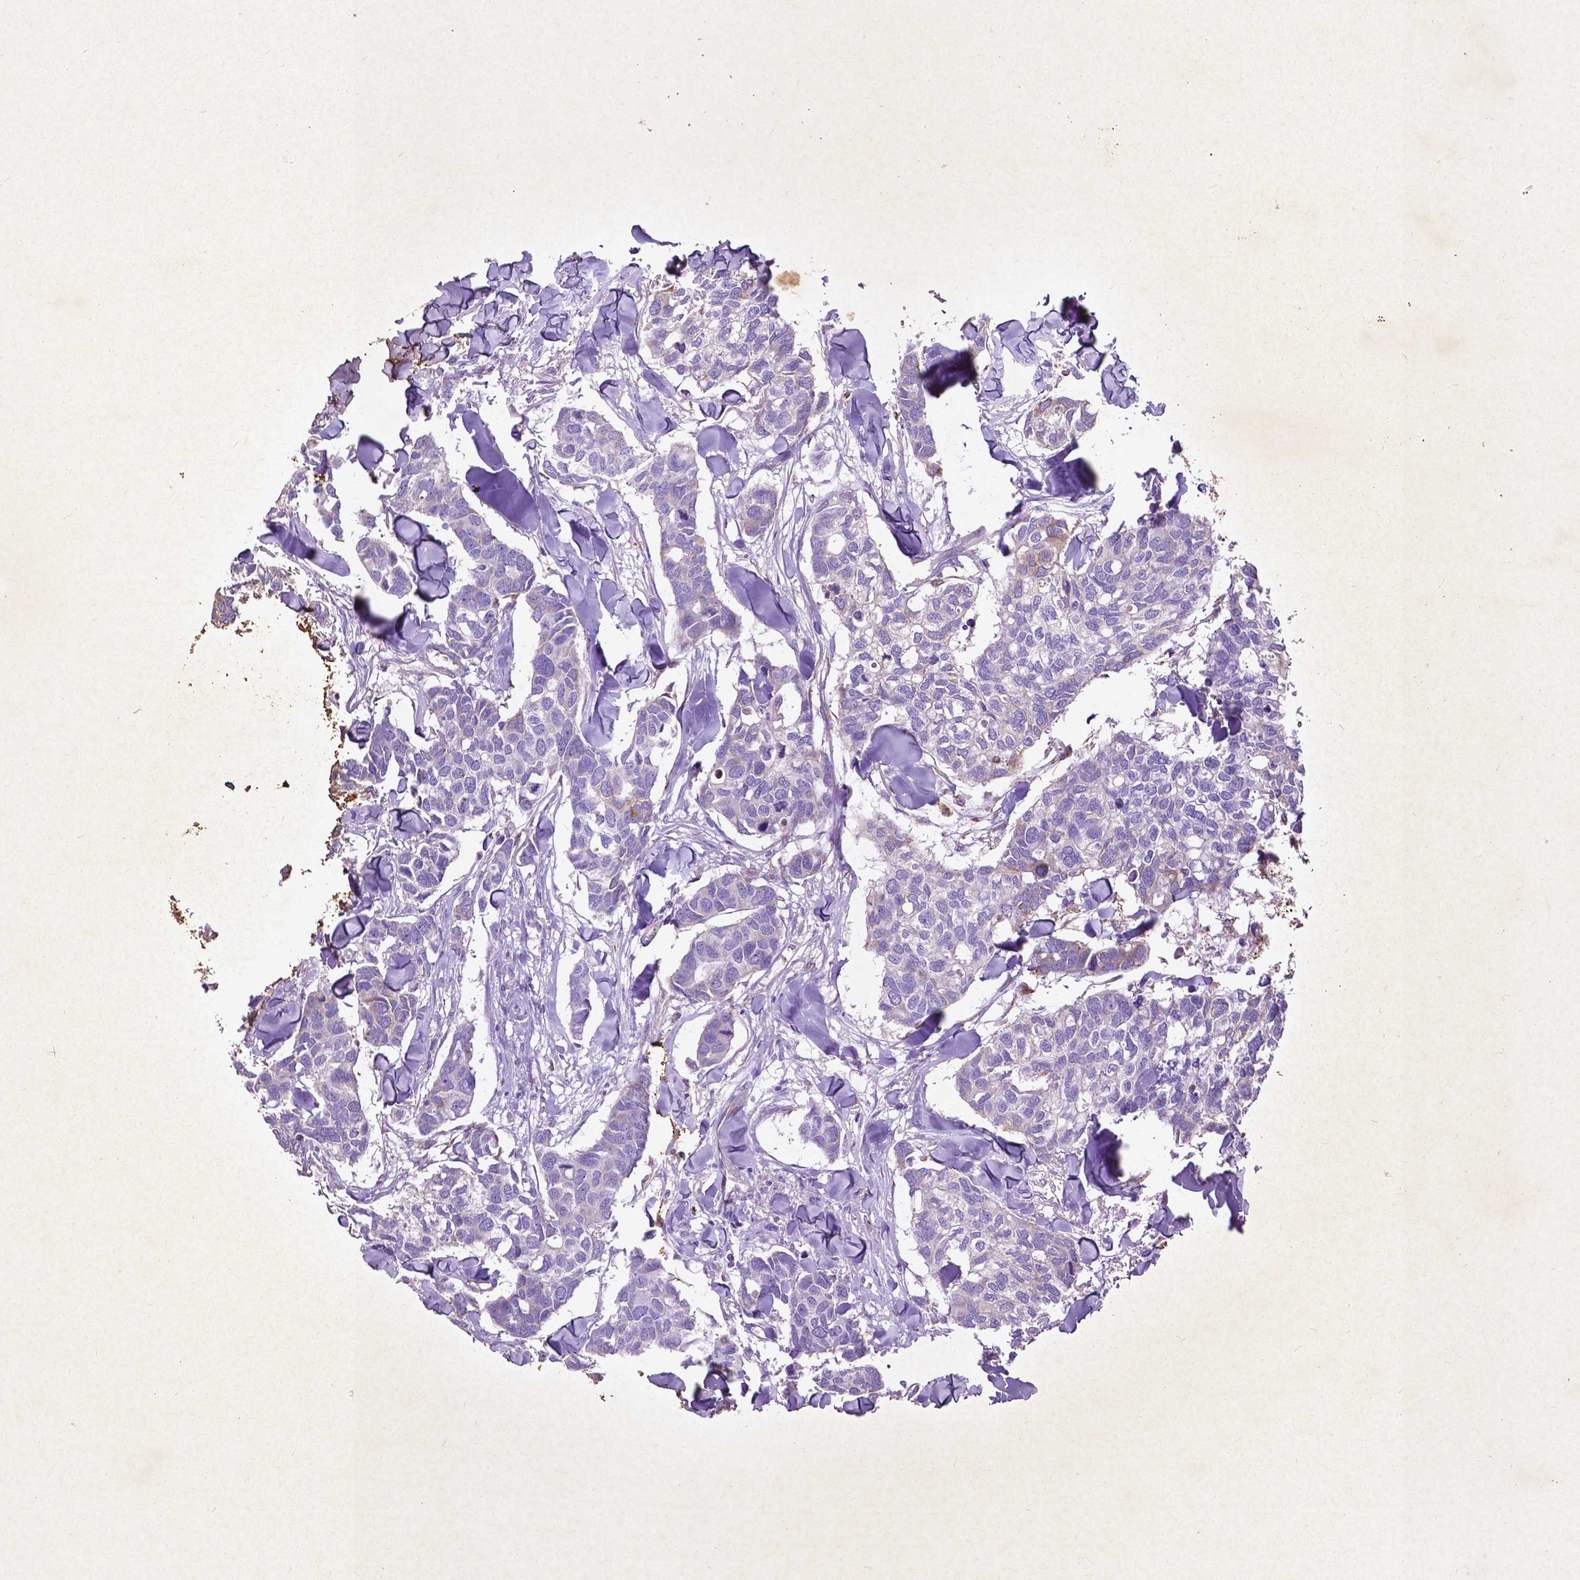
{"staining": {"intensity": "weak", "quantity": "<25%", "location": "cytoplasmic/membranous"}, "tissue": "breast cancer", "cell_type": "Tumor cells", "image_type": "cancer", "snomed": [{"axis": "morphology", "description": "Duct carcinoma"}, {"axis": "topography", "description": "Breast"}], "caption": "Image shows no protein expression in tumor cells of breast cancer (infiltrating ductal carcinoma) tissue.", "gene": "THEGL", "patient": {"sex": "female", "age": 83}}